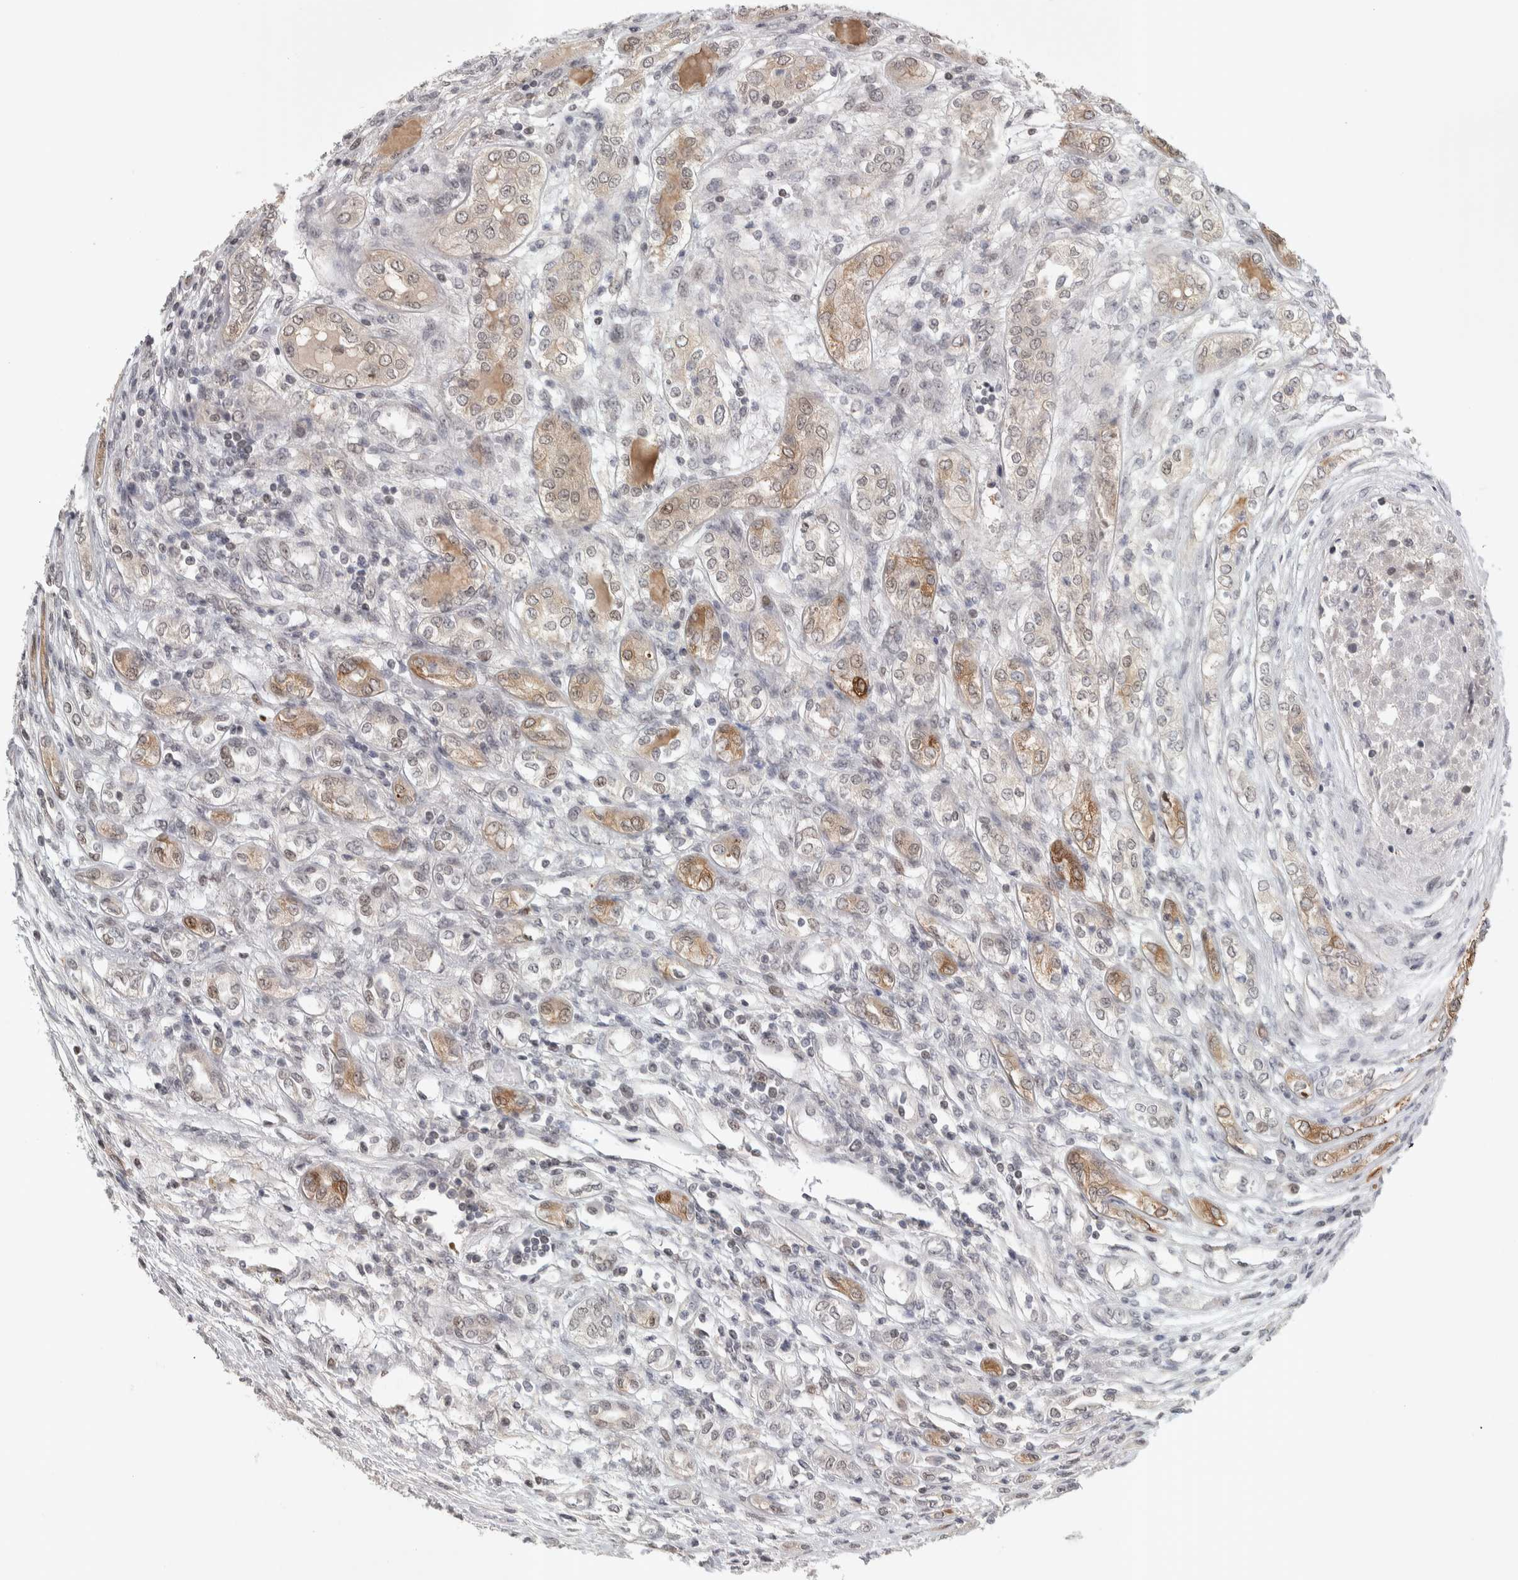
{"staining": {"intensity": "moderate", "quantity": "<25%", "location": "cytoplasmic/membranous"}, "tissue": "renal cancer", "cell_type": "Tumor cells", "image_type": "cancer", "snomed": [{"axis": "morphology", "description": "Adenocarcinoma, NOS"}, {"axis": "topography", "description": "Kidney"}], "caption": "Tumor cells display low levels of moderate cytoplasmic/membranous positivity in approximately <25% of cells in renal cancer (adenocarcinoma).", "gene": "ZSCAN21", "patient": {"sex": "female", "age": 54}}